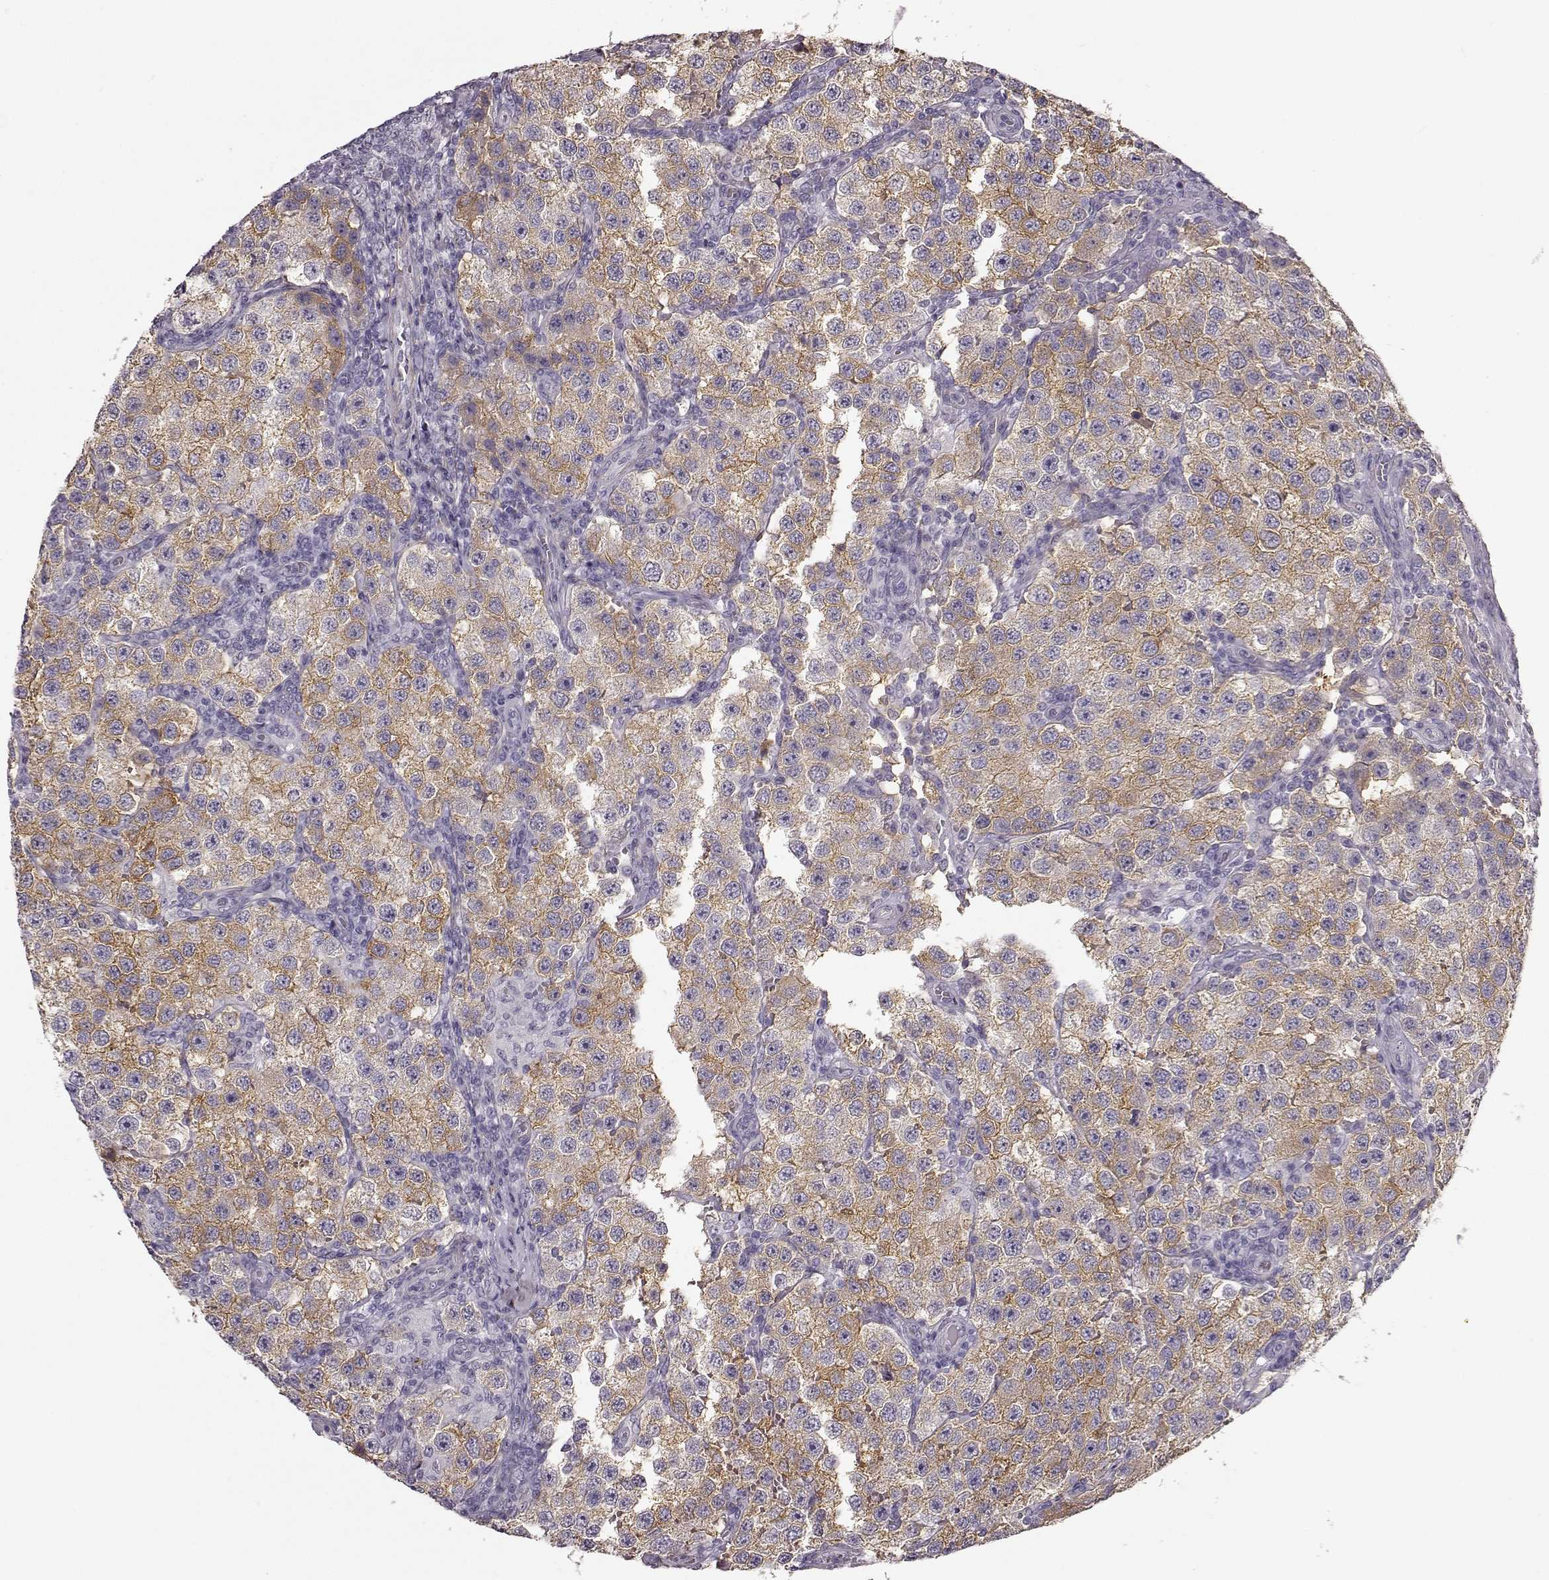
{"staining": {"intensity": "moderate", "quantity": ">75%", "location": "cytoplasmic/membranous"}, "tissue": "testis cancer", "cell_type": "Tumor cells", "image_type": "cancer", "snomed": [{"axis": "morphology", "description": "Seminoma, NOS"}, {"axis": "topography", "description": "Testis"}], "caption": "This is an image of immunohistochemistry (IHC) staining of testis cancer, which shows moderate positivity in the cytoplasmic/membranous of tumor cells.", "gene": "TRIM69", "patient": {"sex": "male", "age": 37}}